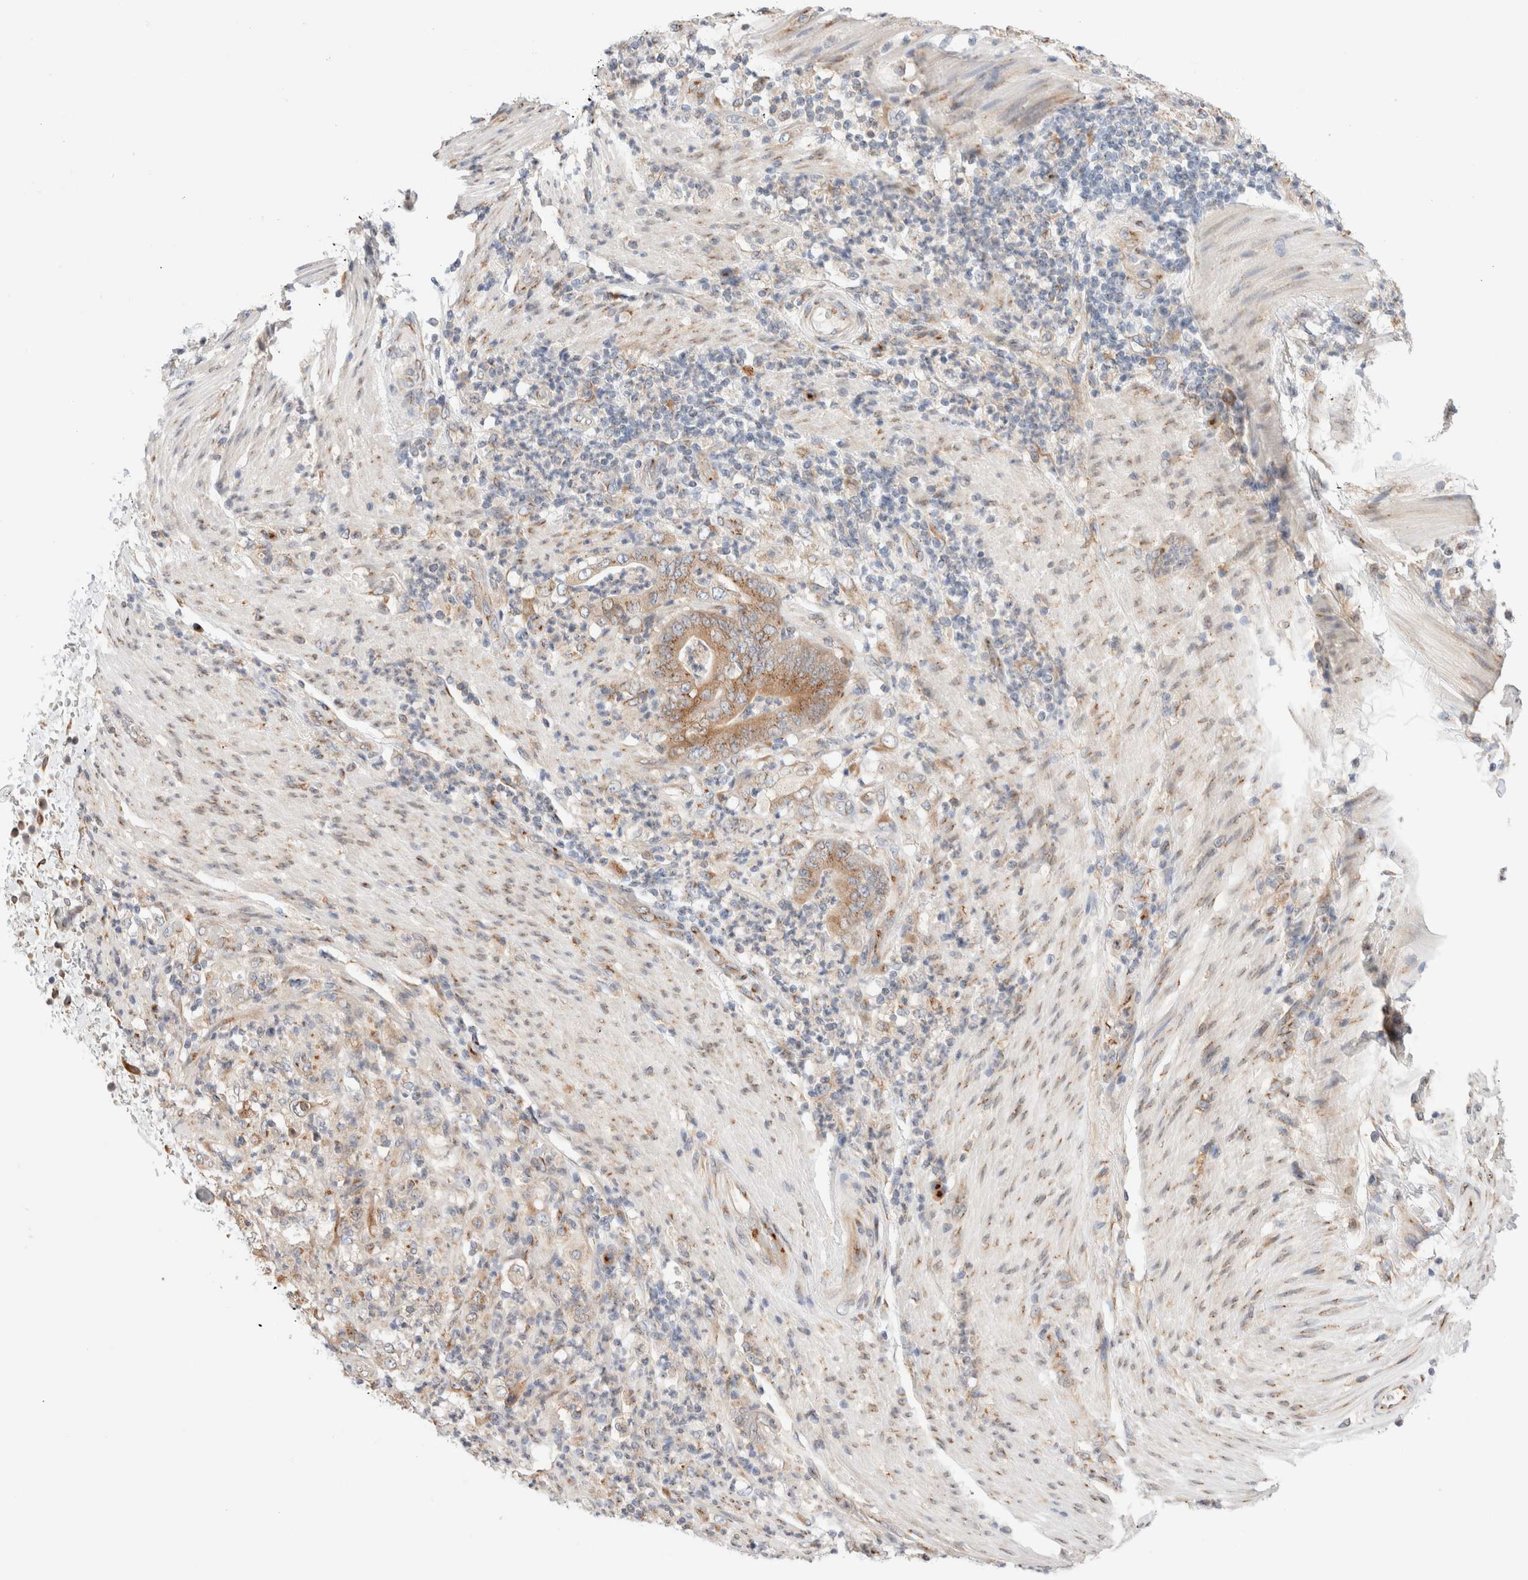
{"staining": {"intensity": "moderate", "quantity": ">75%", "location": "cytoplasmic/membranous"}, "tissue": "stomach cancer", "cell_type": "Tumor cells", "image_type": "cancer", "snomed": [{"axis": "morphology", "description": "Adenocarcinoma, NOS"}, {"axis": "topography", "description": "Stomach"}], "caption": "Human stomach adenocarcinoma stained for a protein (brown) demonstrates moderate cytoplasmic/membranous positive staining in approximately >75% of tumor cells.", "gene": "LMAN2L", "patient": {"sex": "female", "age": 73}}